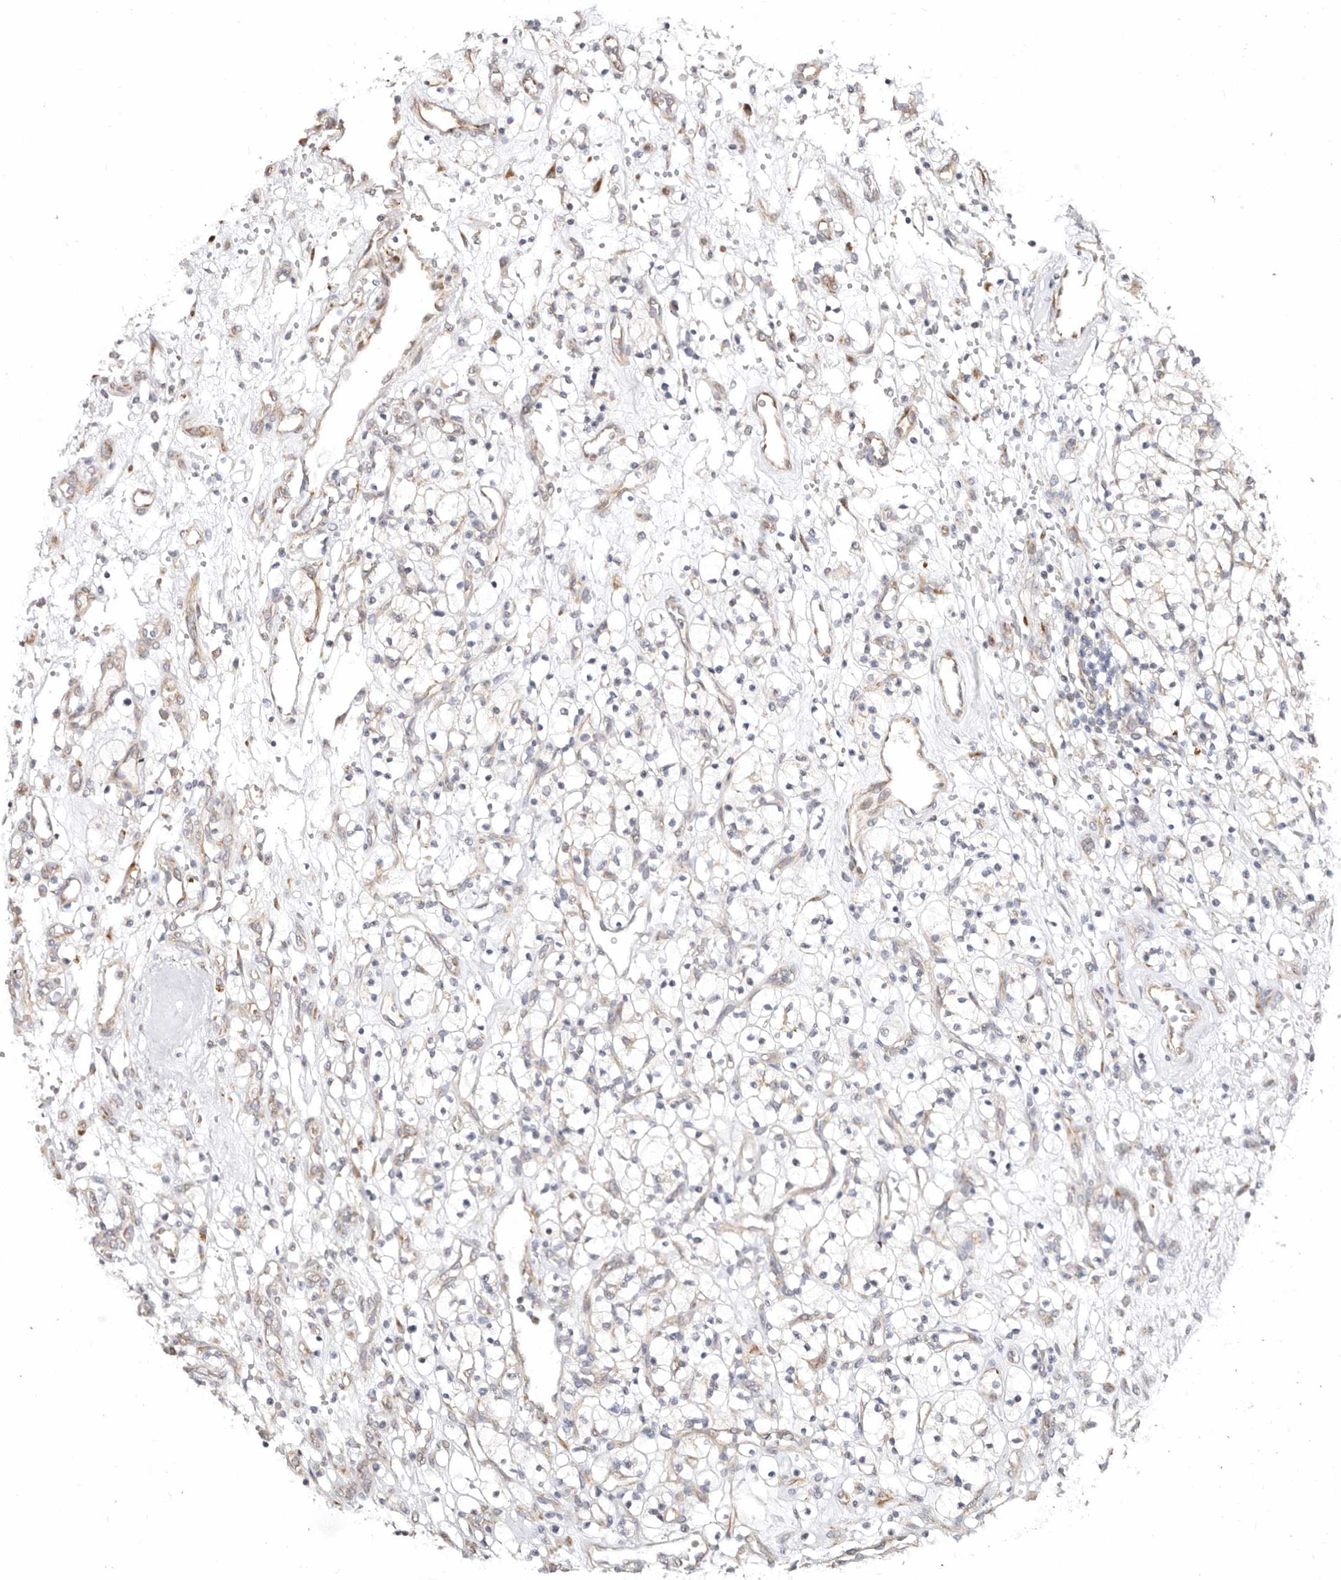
{"staining": {"intensity": "negative", "quantity": "none", "location": "none"}, "tissue": "renal cancer", "cell_type": "Tumor cells", "image_type": "cancer", "snomed": [{"axis": "morphology", "description": "Adenocarcinoma, NOS"}, {"axis": "topography", "description": "Kidney"}], "caption": "Tumor cells are negative for brown protein staining in renal cancer. (Brightfield microscopy of DAB immunohistochemistry (IHC) at high magnification).", "gene": "BCL2L15", "patient": {"sex": "female", "age": 57}}